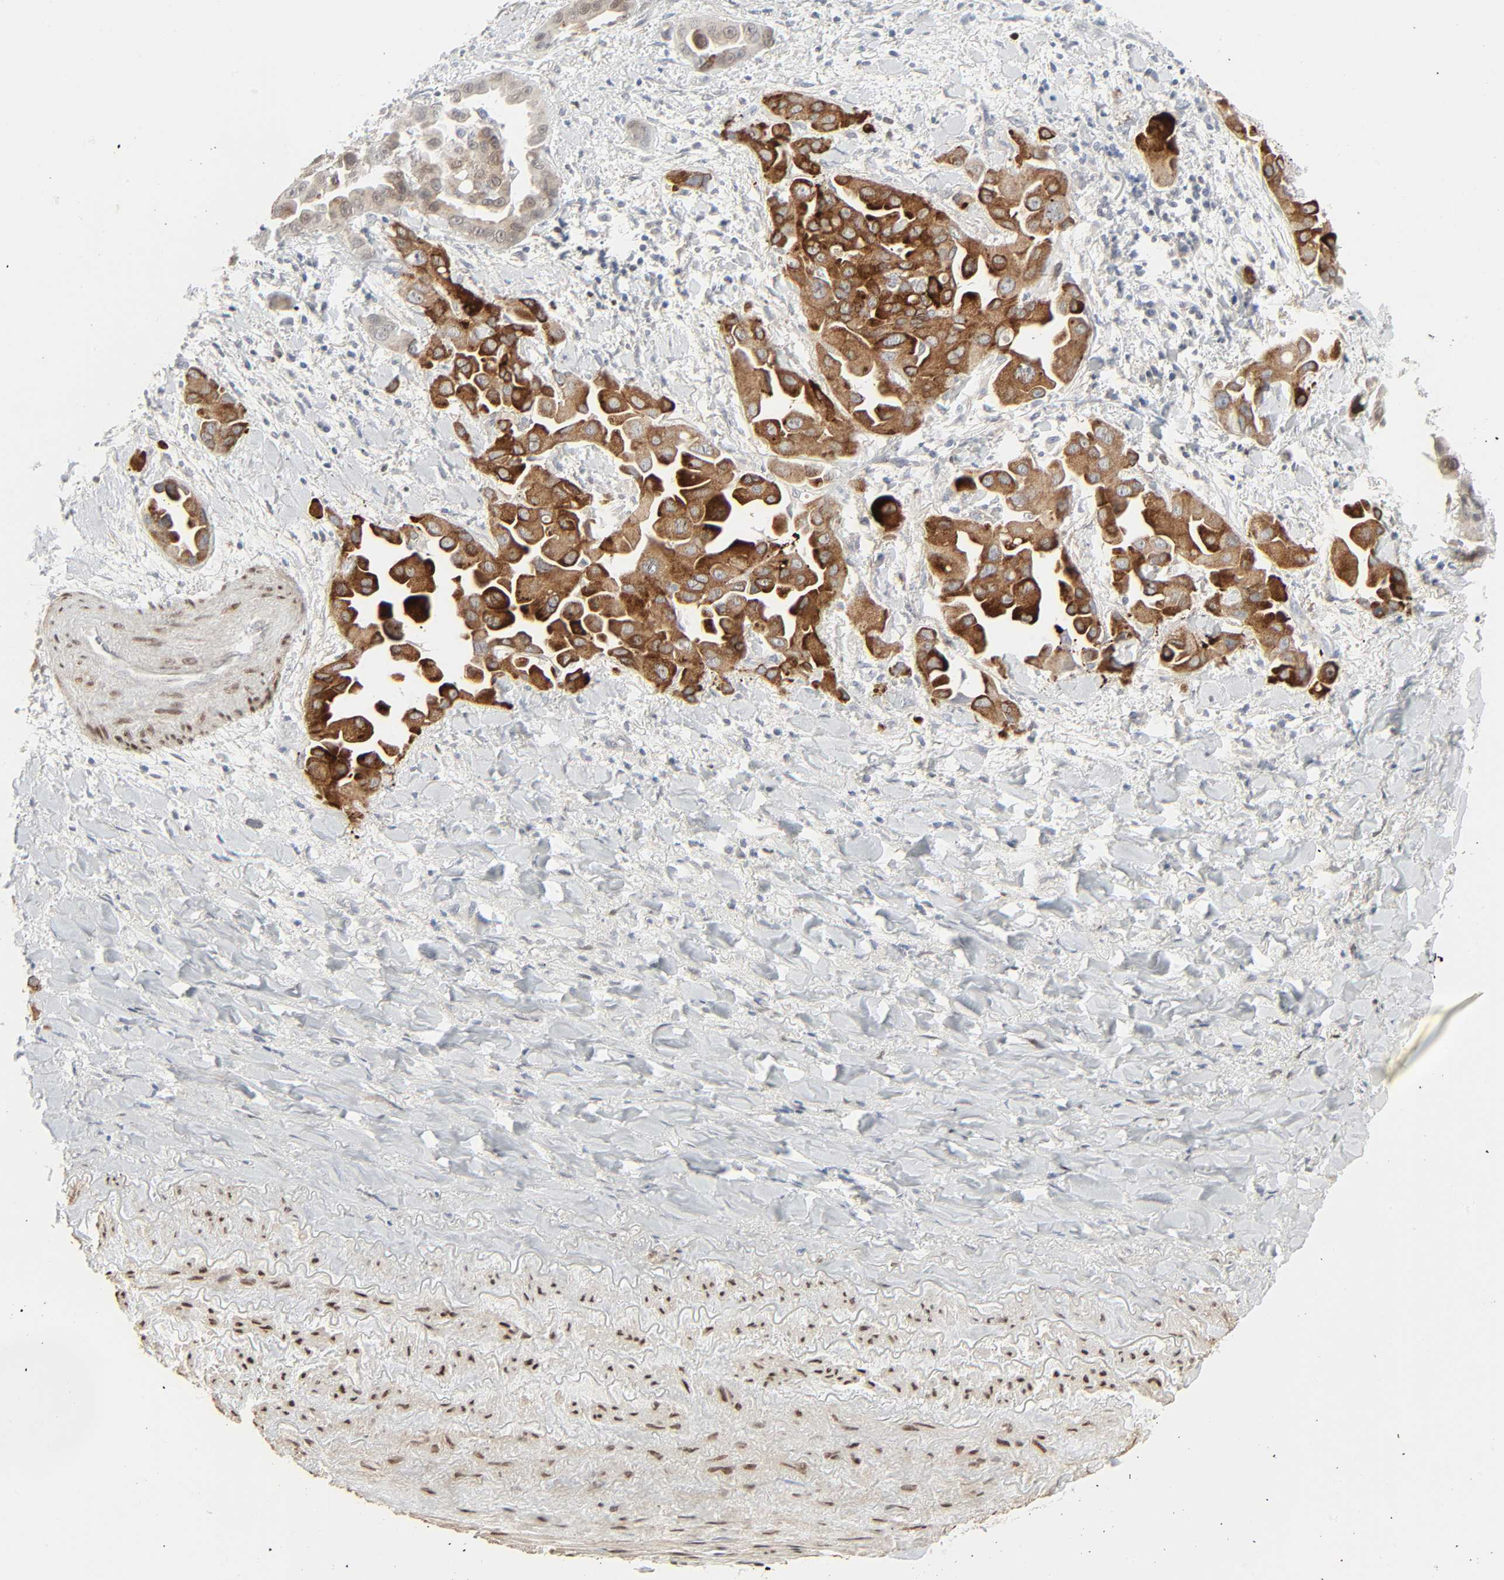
{"staining": {"intensity": "moderate", "quantity": ">75%", "location": "cytoplasmic/membranous"}, "tissue": "lung cancer", "cell_type": "Tumor cells", "image_type": "cancer", "snomed": [{"axis": "morphology", "description": "Normal tissue, NOS"}, {"axis": "morphology", "description": "Adenocarcinoma, NOS"}, {"axis": "topography", "description": "Bronchus"}], "caption": "A micrograph of adenocarcinoma (lung) stained for a protein exhibits moderate cytoplasmic/membranous brown staining in tumor cells.", "gene": "ZBTB16", "patient": {"sex": "male", "age": 68}}